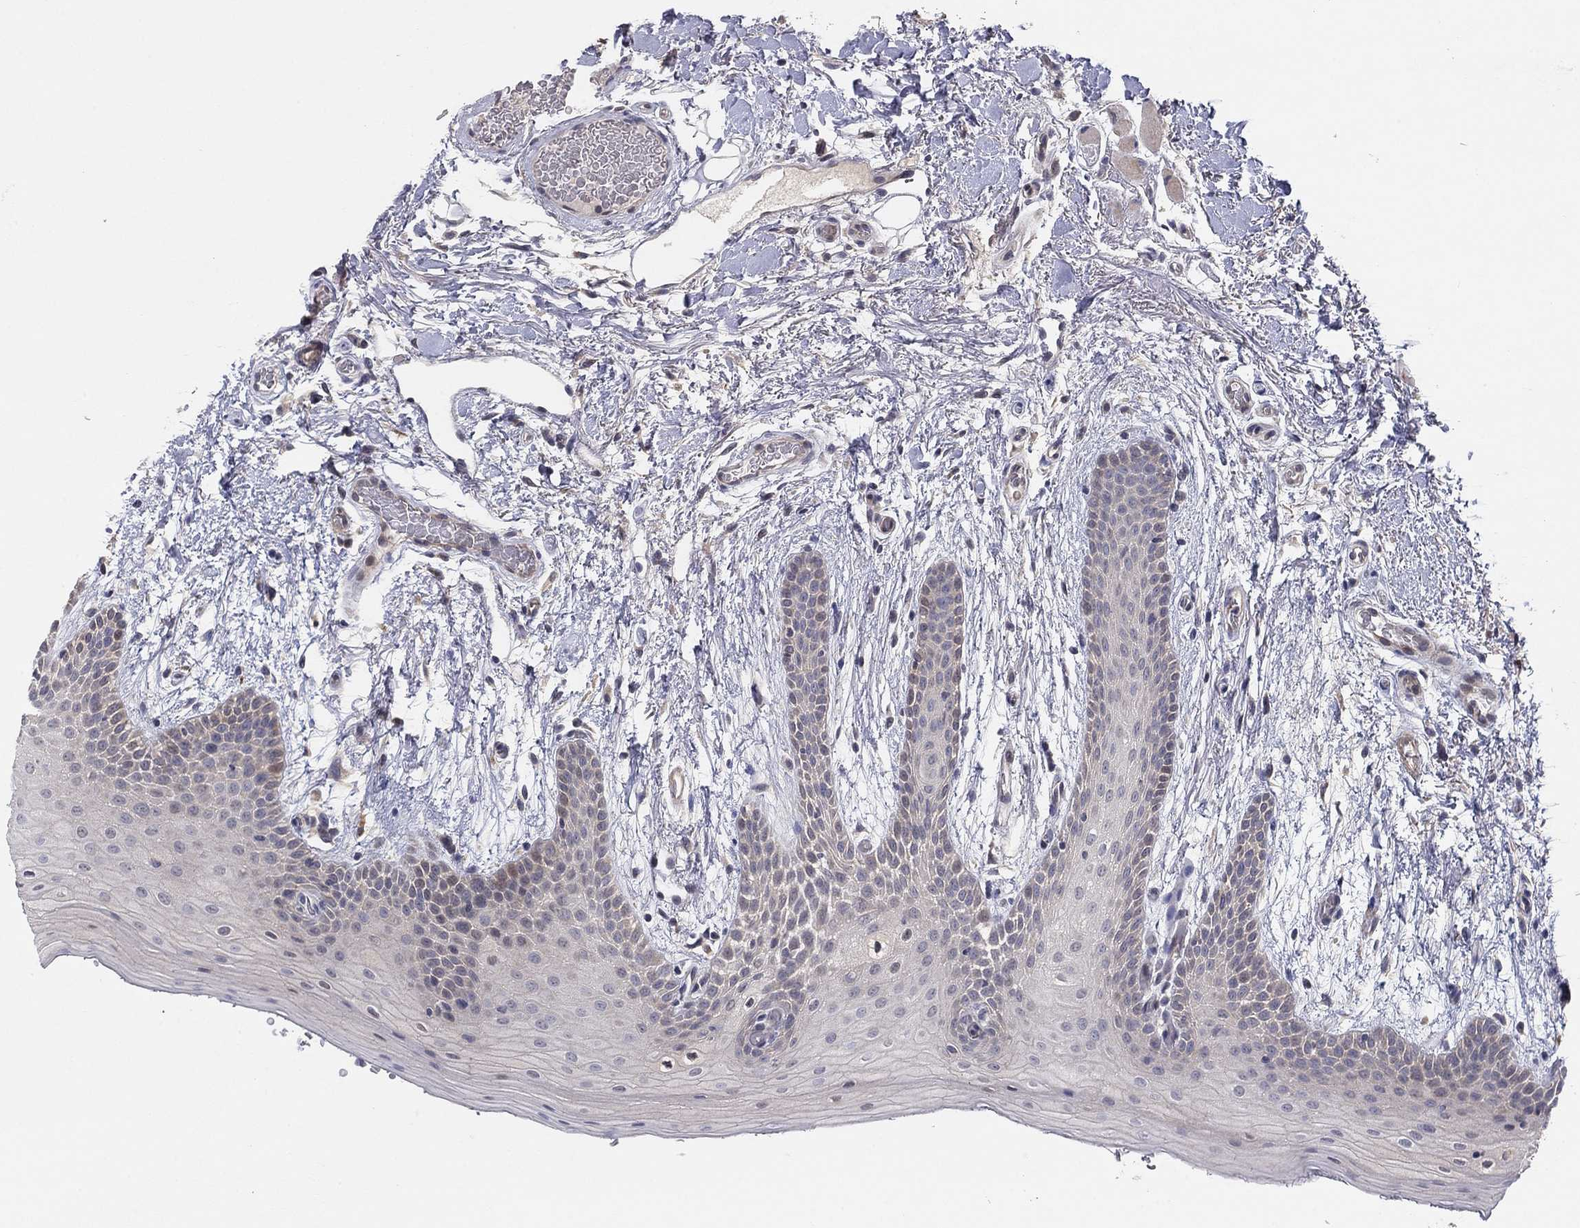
{"staining": {"intensity": "negative", "quantity": "none", "location": "none"}, "tissue": "oral mucosa", "cell_type": "Squamous epithelial cells", "image_type": "normal", "snomed": [{"axis": "morphology", "description": "Normal tissue, NOS"}, {"axis": "topography", "description": "Oral tissue"}, {"axis": "topography", "description": "Tounge, NOS"}], "caption": "This is an immunohistochemistry image of normal oral mucosa. There is no positivity in squamous epithelial cells.", "gene": "AMN1", "patient": {"sex": "female", "age": 86}}